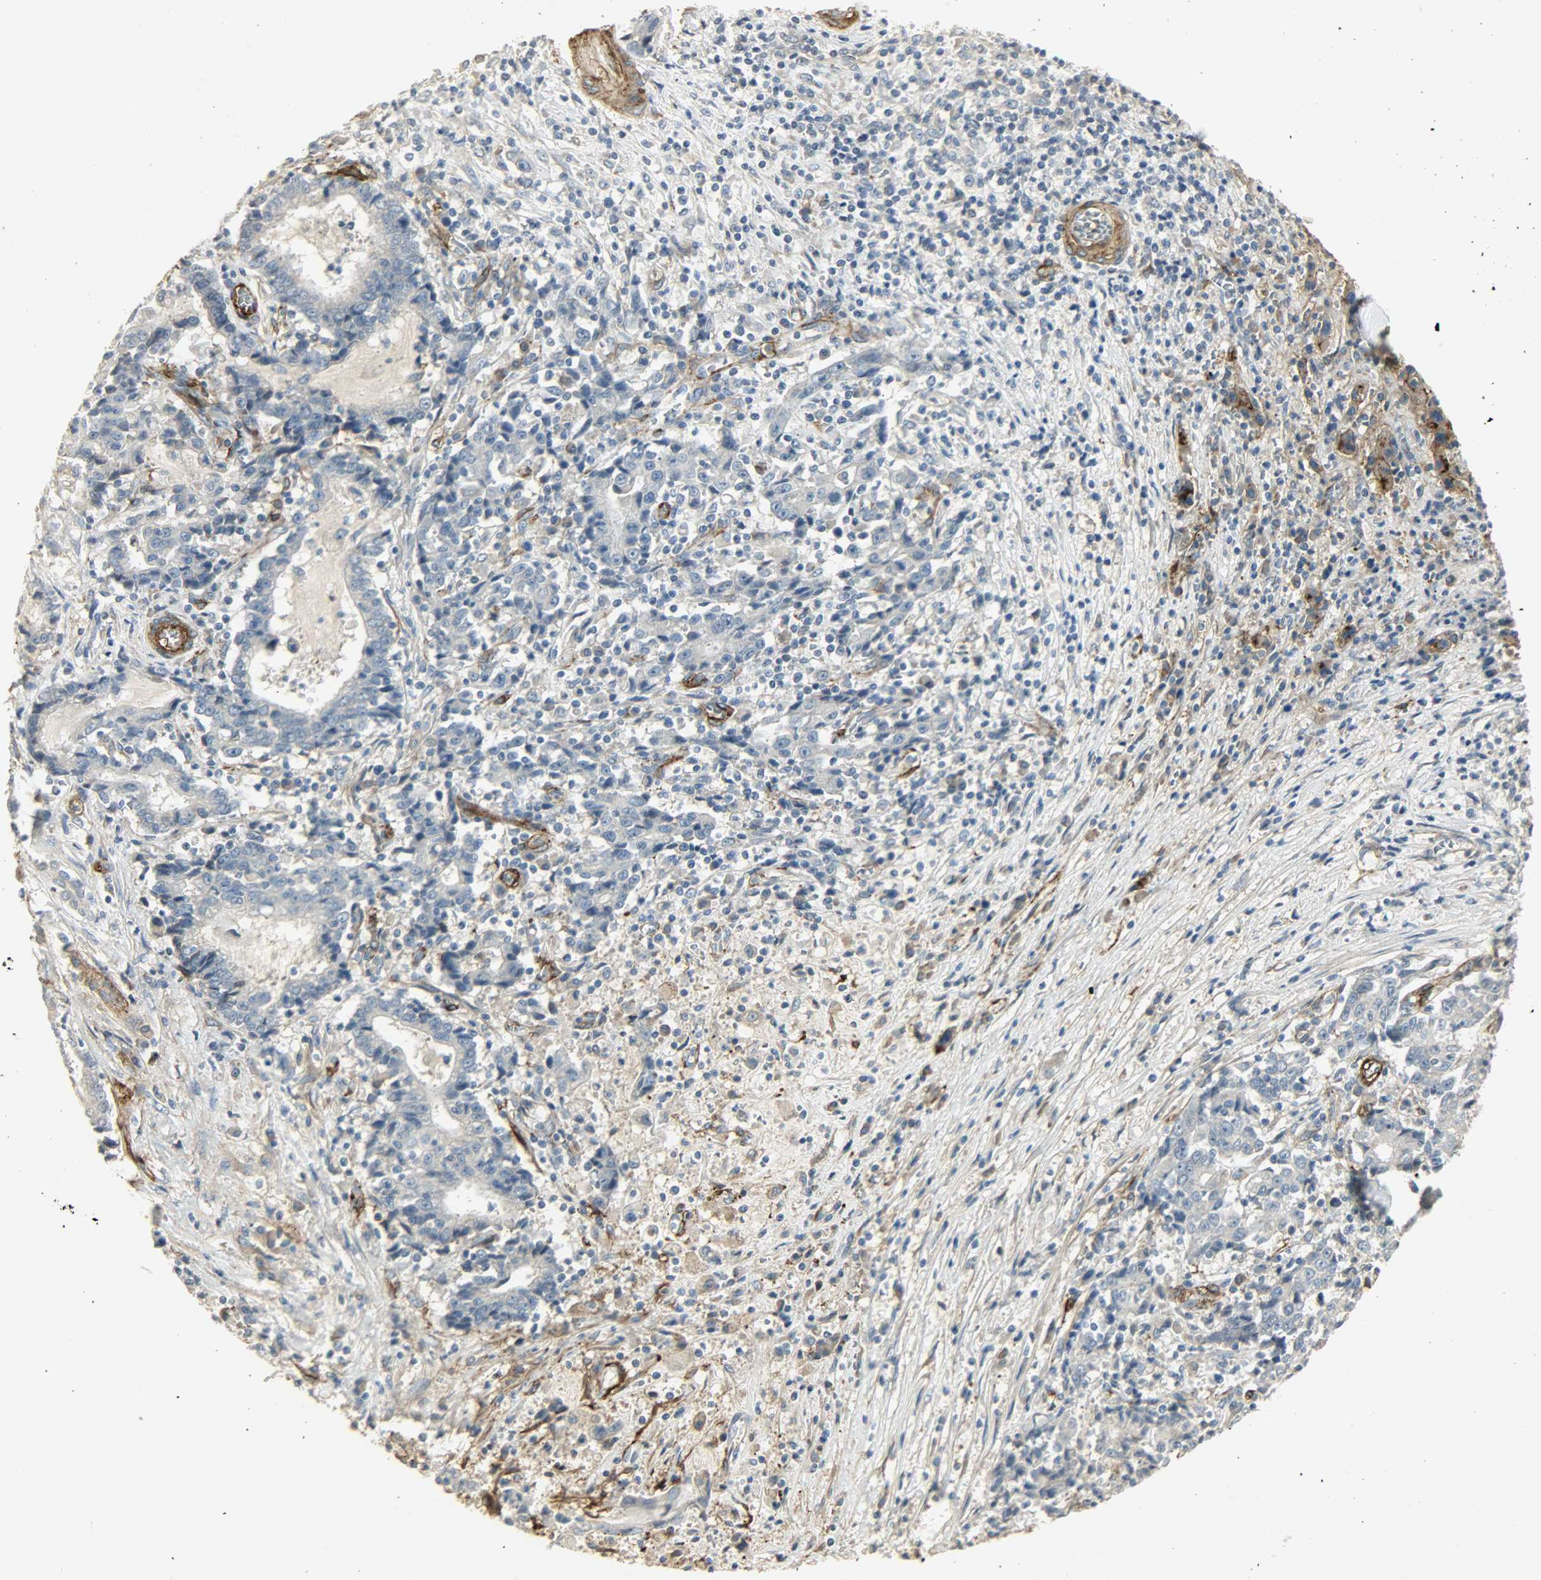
{"staining": {"intensity": "negative", "quantity": "none", "location": "none"}, "tissue": "liver cancer", "cell_type": "Tumor cells", "image_type": "cancer", "snomed": [{"axis": "morphology", "description": "Cholangiocarcinoma"}, {"axis": "topography", "description": "Liver"}], "caption": "Tumor cells show no significant protein expression in cholangiocarcinoma (liver).", "gene": "ENPEP", "patient": {"sex": "male", "age": 57}}